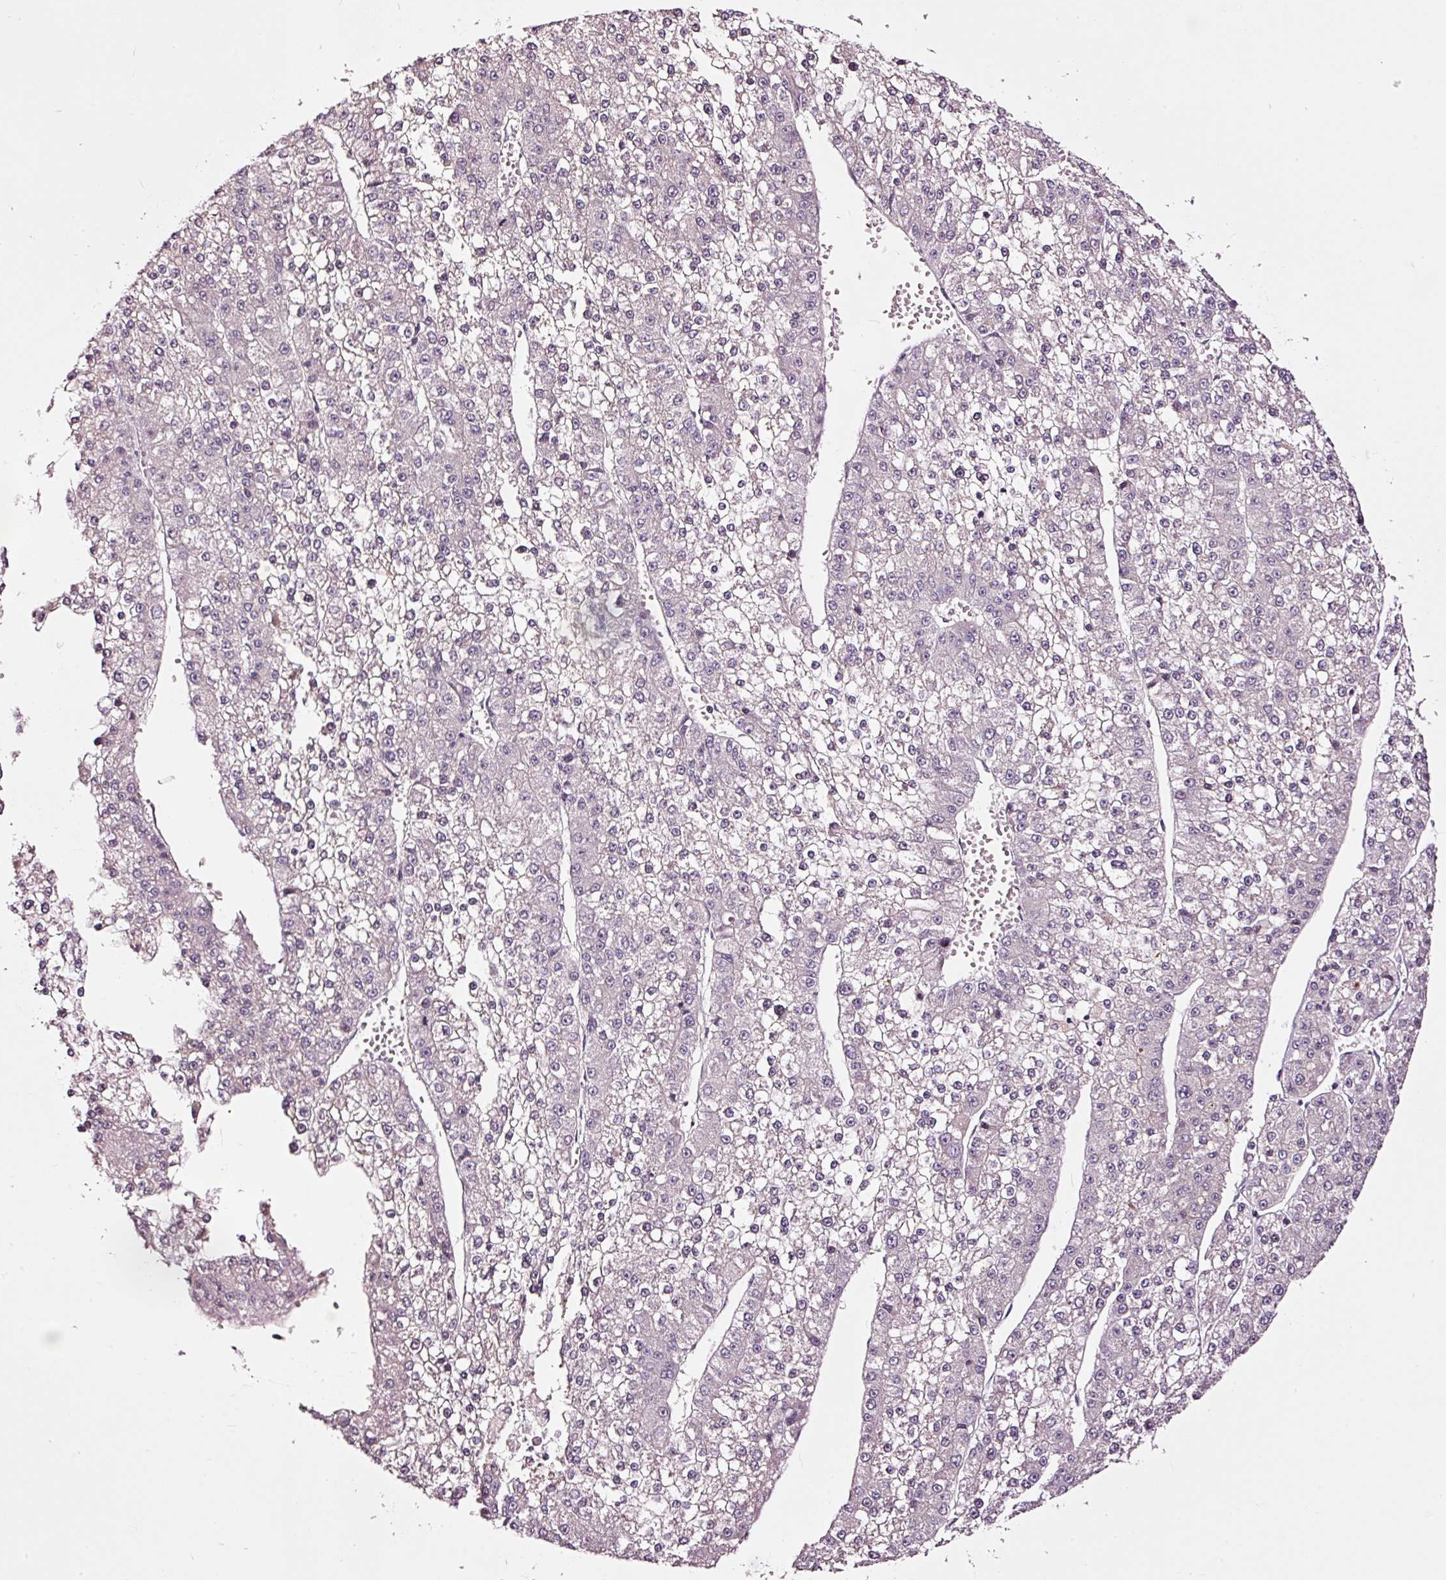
{"staining": {"intensity": "negative", "quantity": "none", "location": "none"}, "tissue": "liver cancer", "cell_type": "Tumor cells", "image_type": "cancer", "snomed": [{"axis": "morphology", "description": "Carcinoma, Hepatocellular, NOS"}, {"axis": "topography", "description": "Liver"}], "caption": "There is no significant staining in tumor cells of liver cancer.", "gene": "UTP14A", "patient": {"sex": "female", "age": 73}}